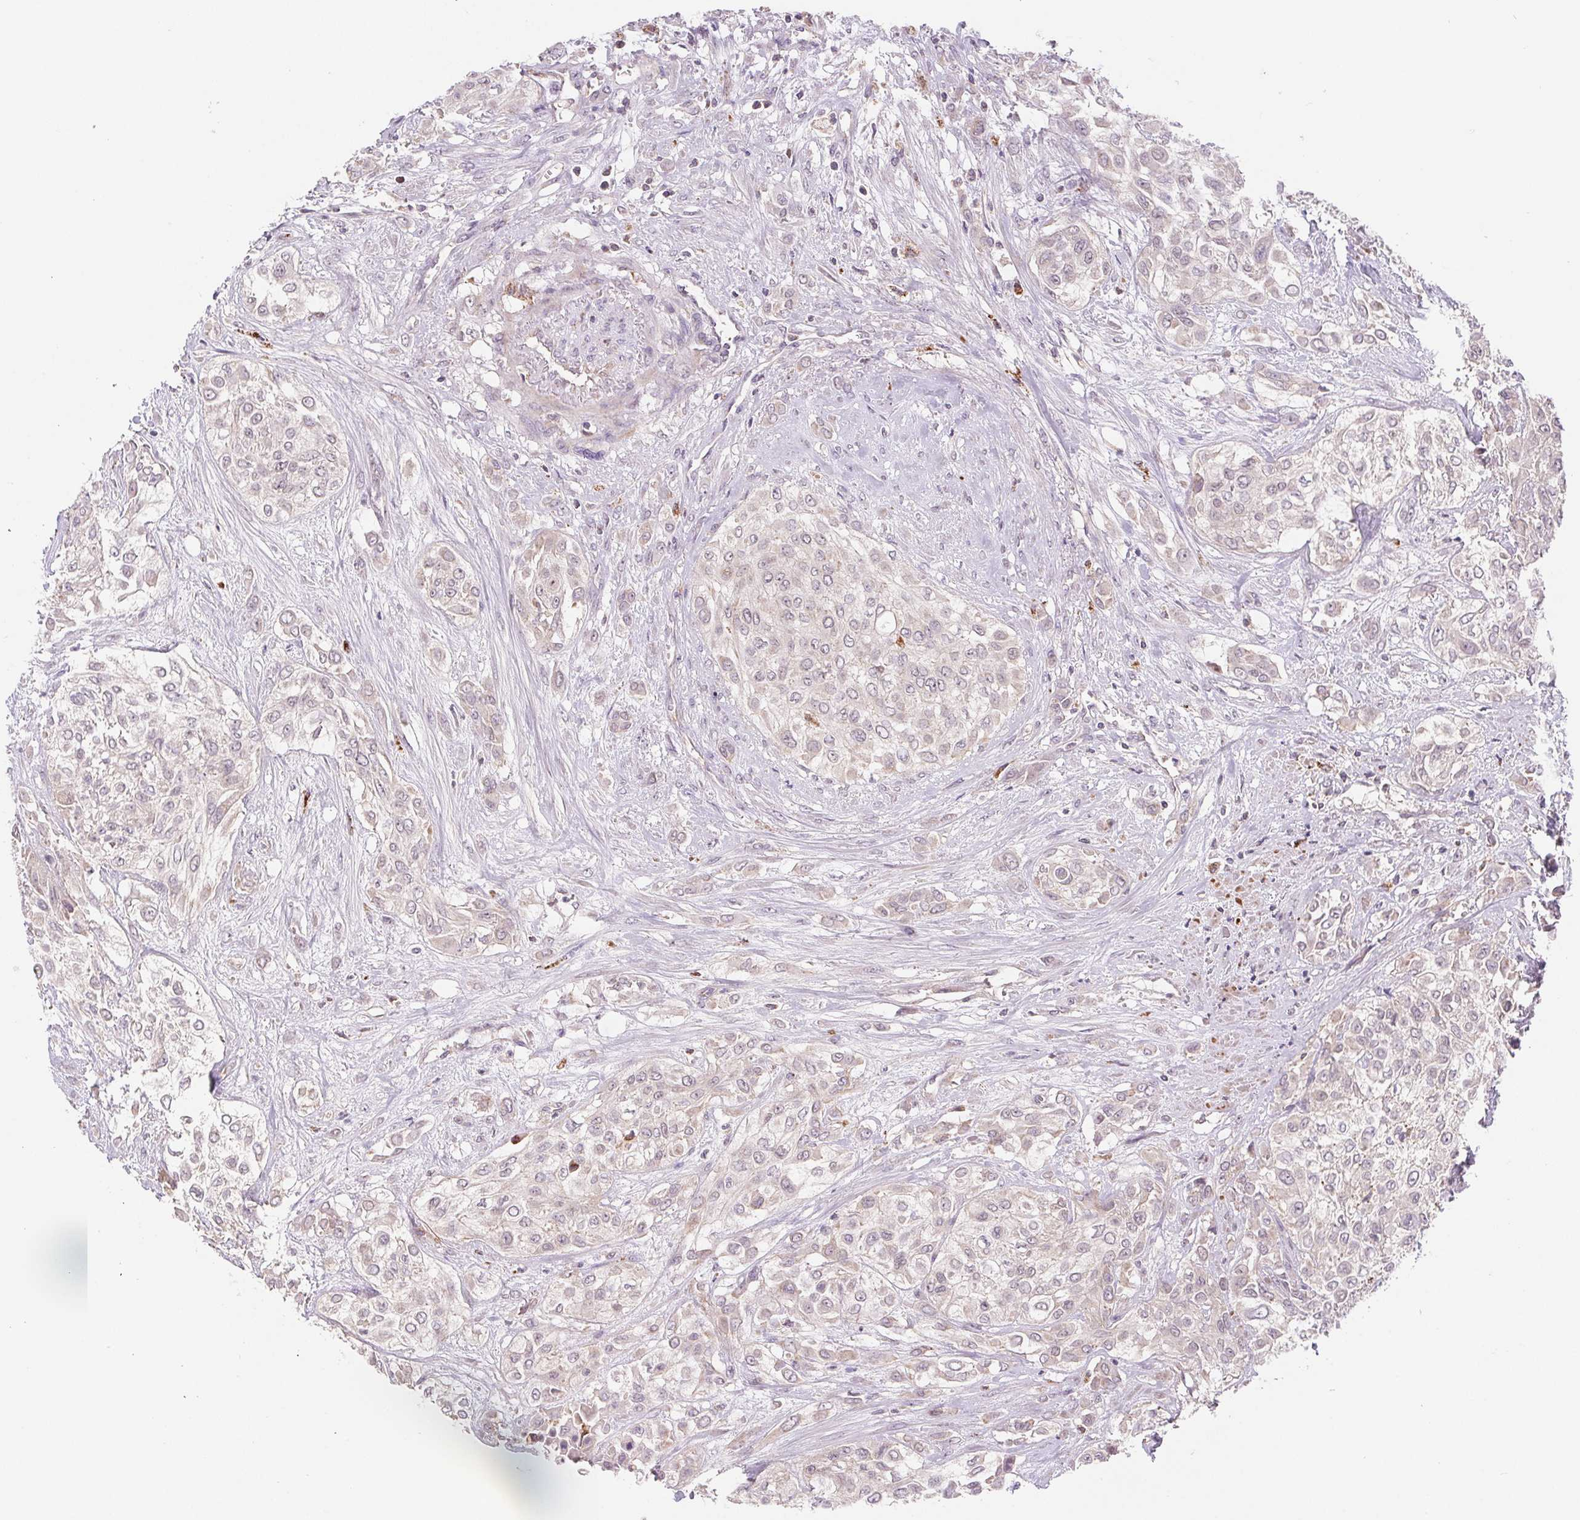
{"staining": {"intensity": "negative", "quantity": "none", "location": "none"}, "tissue": "urothelial cancer", "cell_type": "Tumor cells", "image_type": "cancer", "snomed": [{"axis": "morphology", "description": "Urothelial carcinoma, High grade"}, {"axis": "topography", "description": "Urinary bladder"}], "caption": "Immunohistochemistry (IHC) photomicrograph of neoplastic tissue: human urothelial cancer stained with DAB (3,3'-diaminobenzidine) displays no significant protein expression in tumor cells.", "gene": "EMC6", "patient": {"sex": "male", "age": 57}}